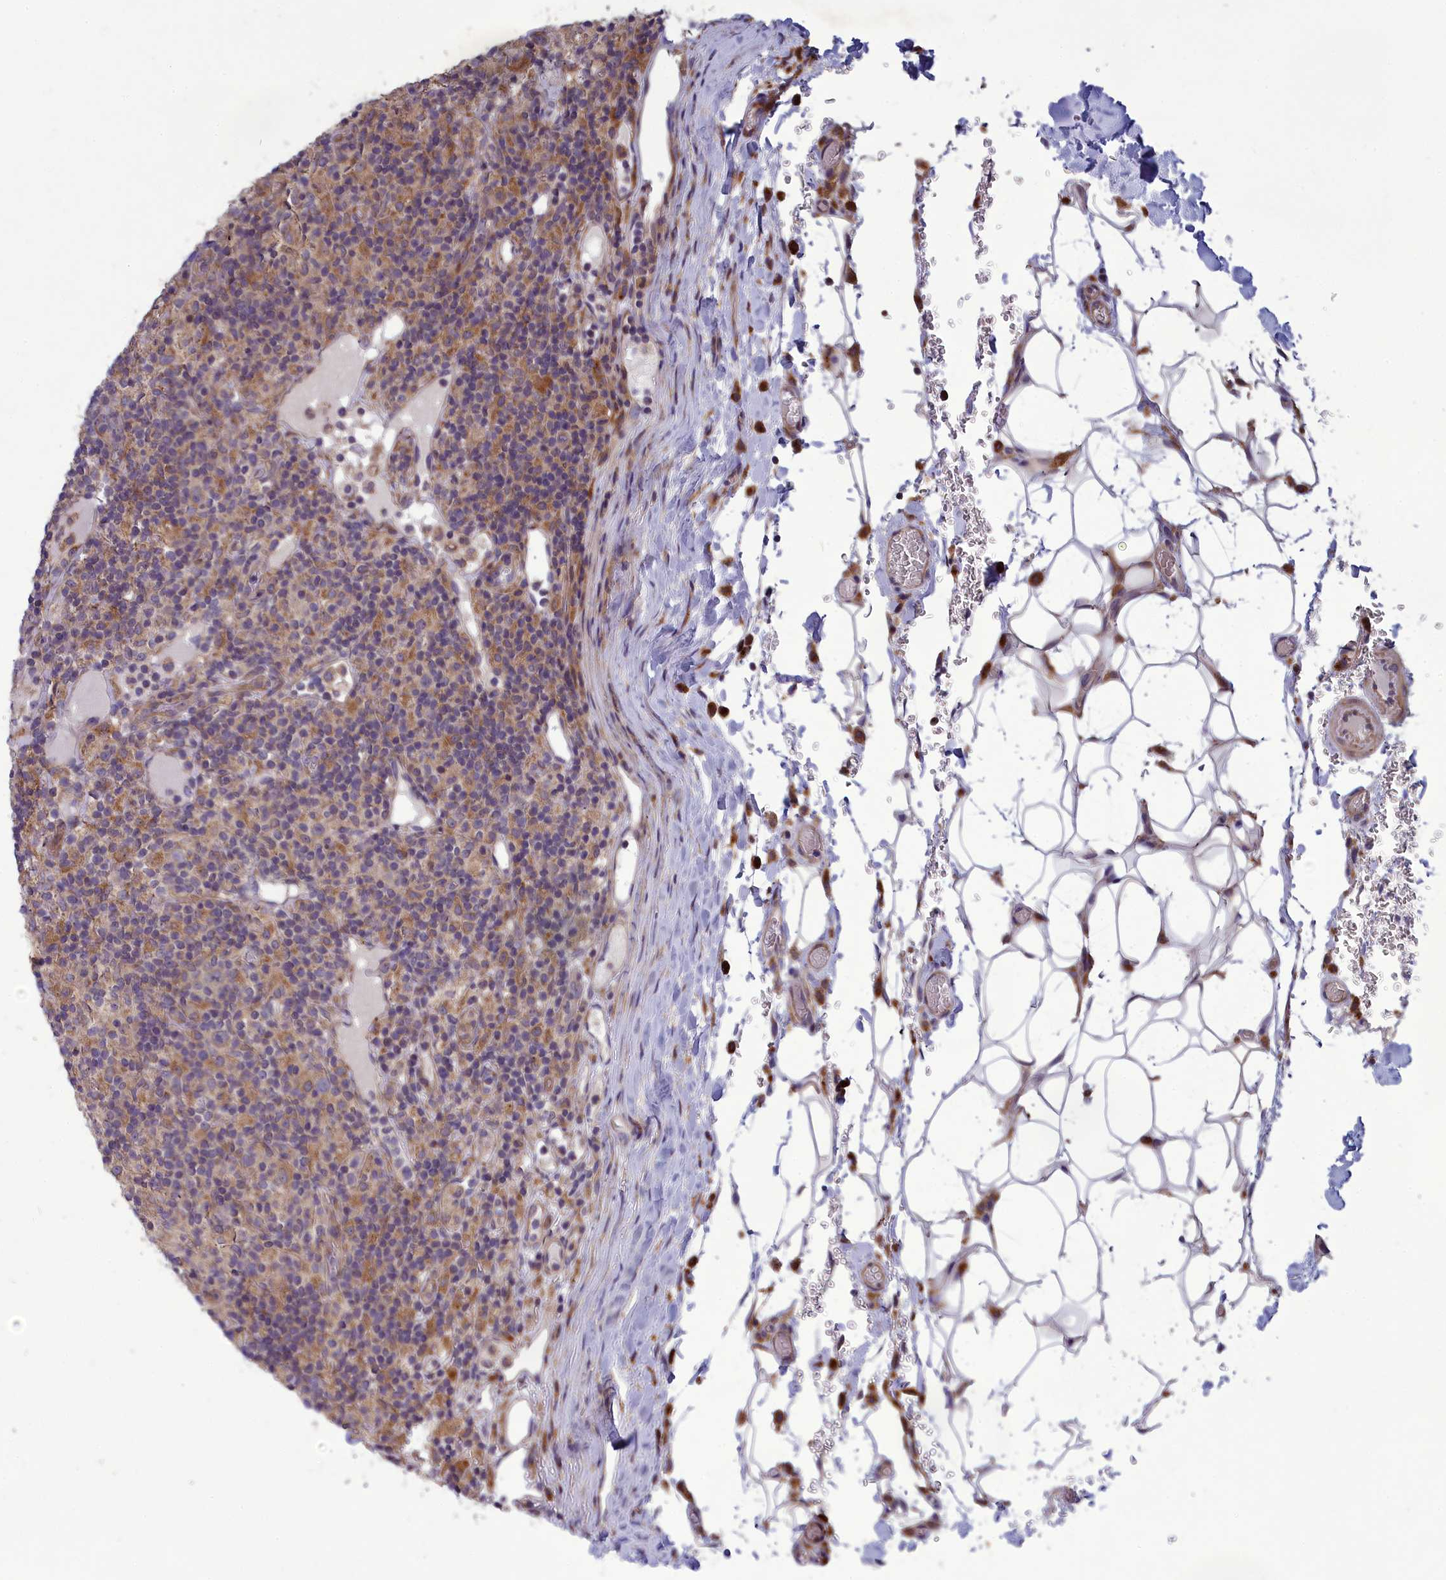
{"staining": {"intensity": "weak", "quantity": "<25%", "location": "cytoplasmic/membranous"}, "tissue": "lymphoma", "cell_type": "Tumor cells", "image_type": "cancer", "snomed": [{"axis": "morphology", "description": "Hodgkin's disease, NOS"}, {"axis": "topography", "description": "Lymph node"}], "caption": "Micrograph shows no protein staining in tumor cells of Hodgkin's disease tissue.", "gene": "BLTP2", "patient": {"sex": "male", "age": 70}}